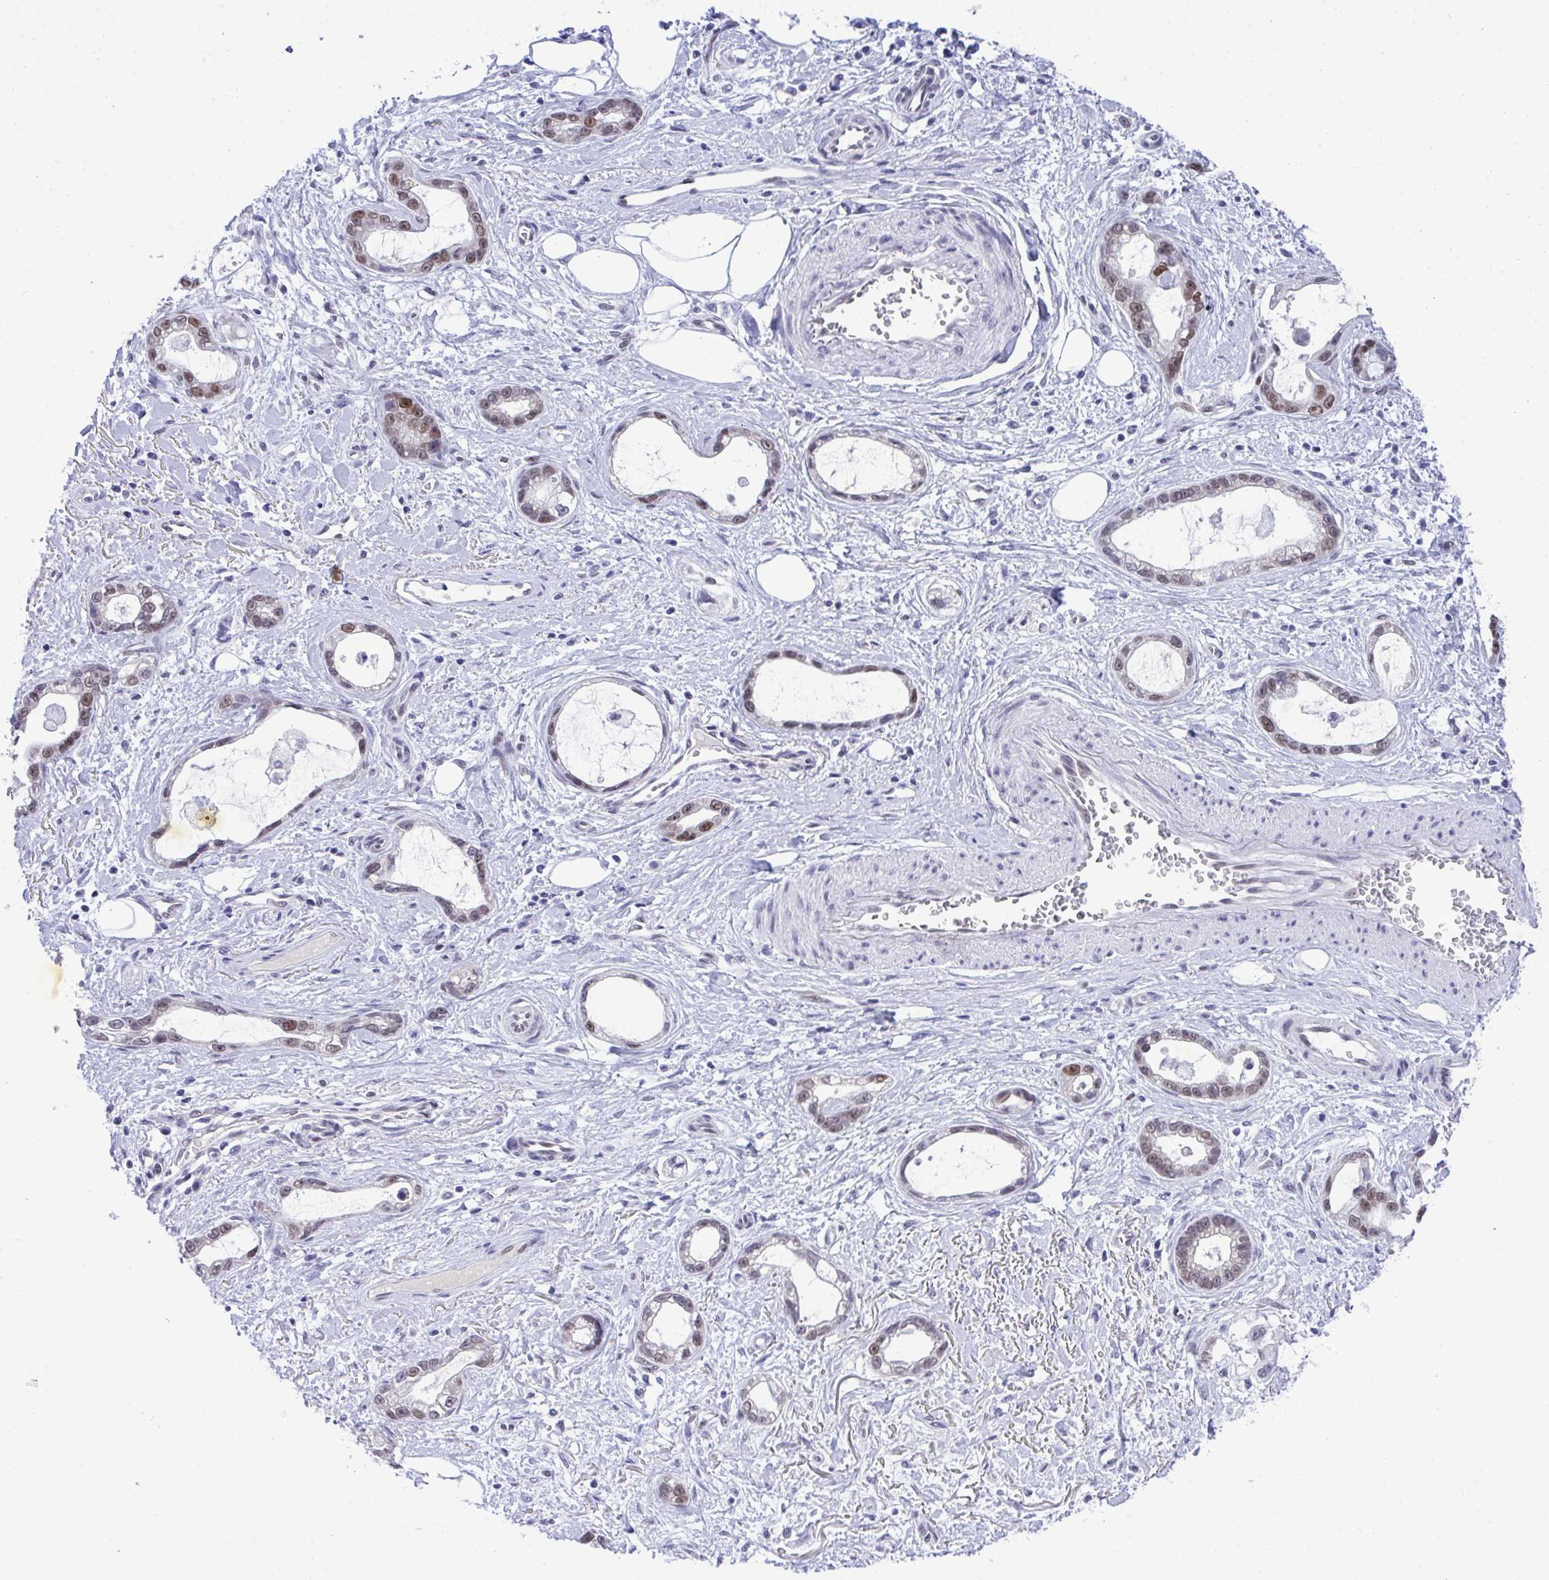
{"staining": {"intensity": "moderate", "quantity": "25%-75%", "location": "nuclear"}, "tissue": "stomach cancer", "cell_type": "Tumor cells", "image_type": "cancer", "snomed": [{"axis": "morphology", "description": "Adenocarcinoma, NOS"}, {"axis": "topography", "description": "Stomach"}], "caption": "There is medium levels of moderate nuclear staining in tumor cells of stomach cancer, as demonstrated by immunohistochemical staining (brown color).", "gene": "TEAD4", "patient": {"sex": "male", "age": 55}}